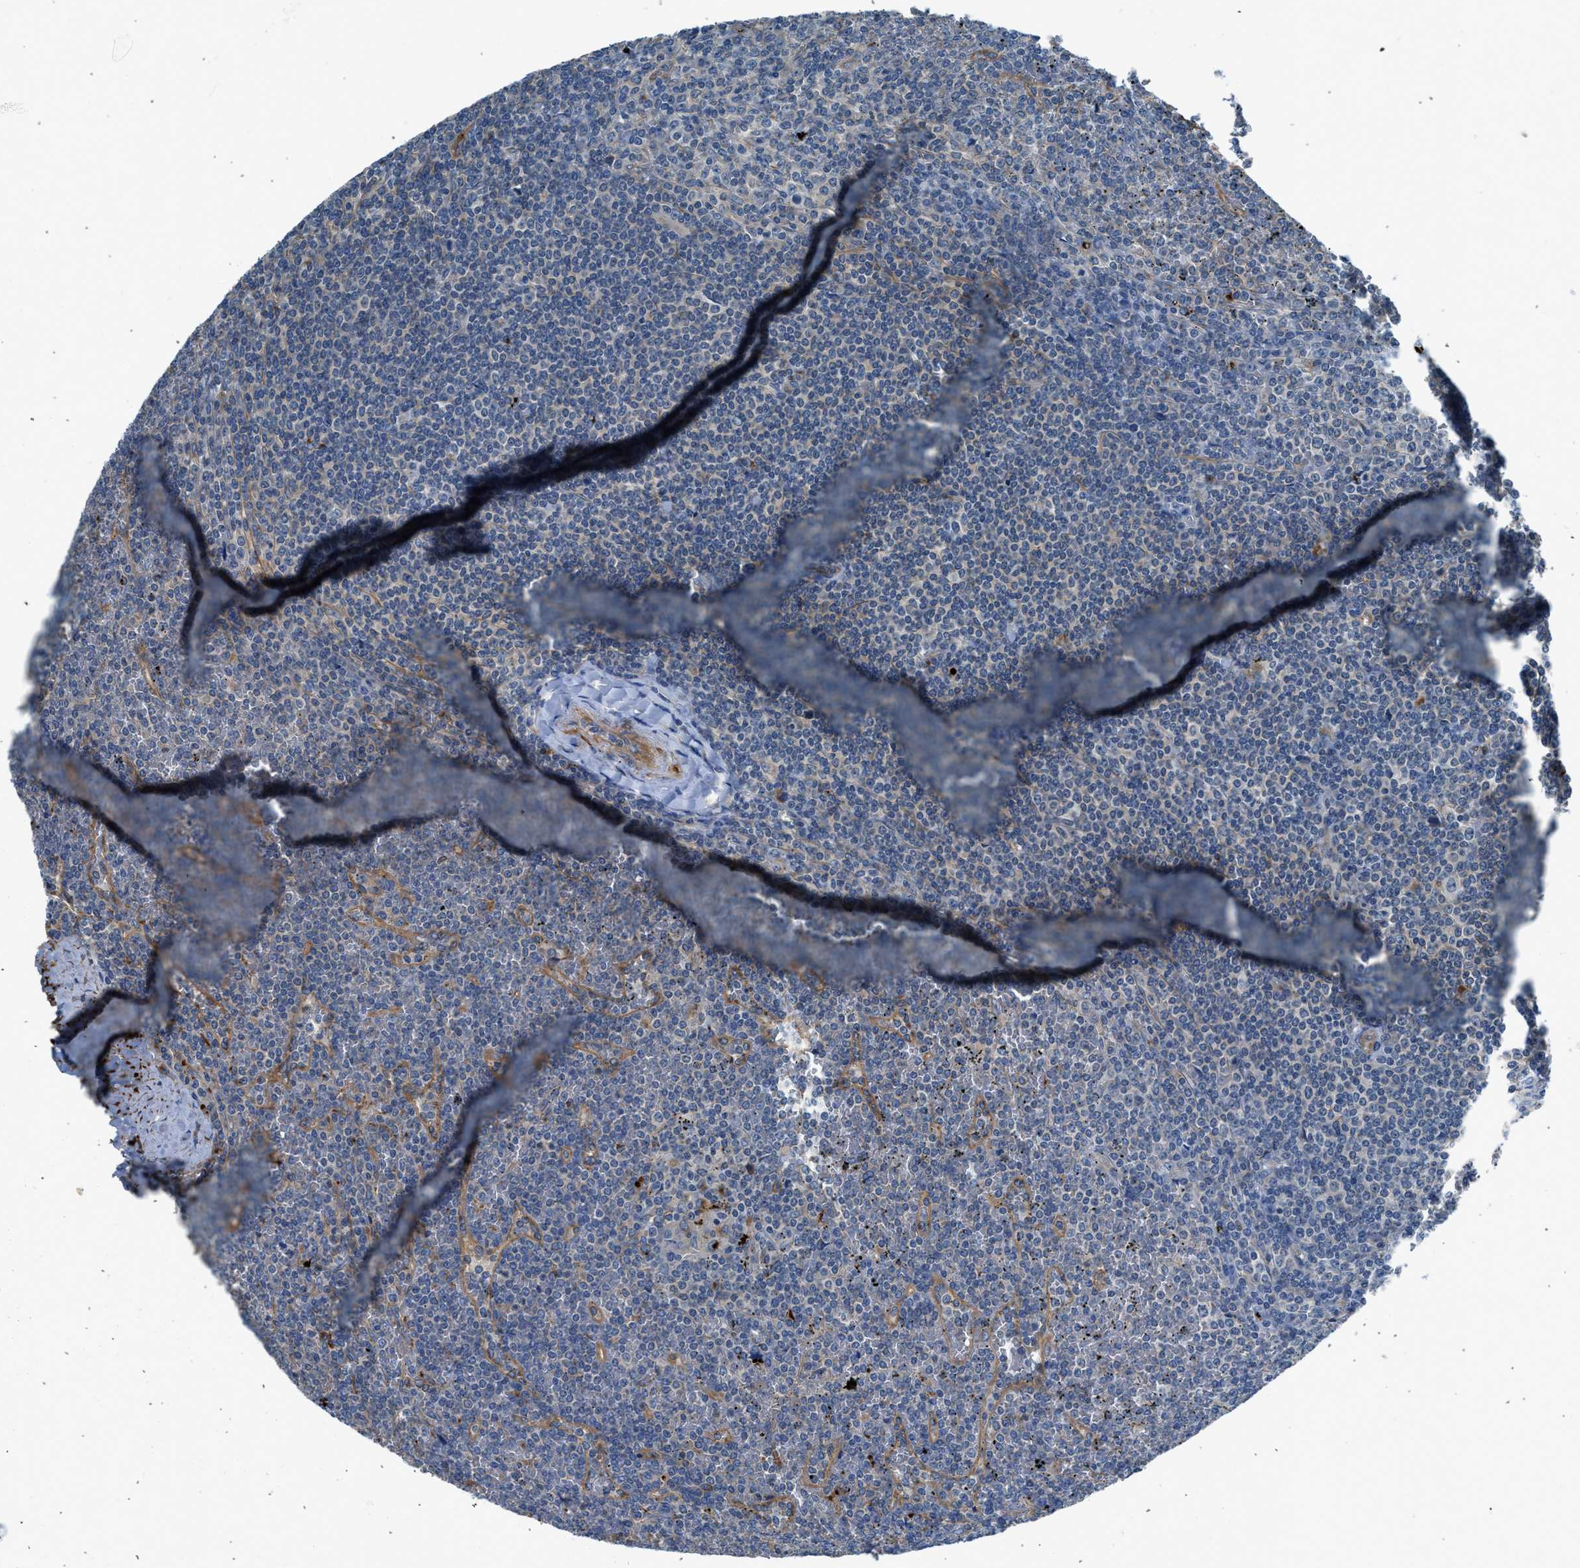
{"staining": {"intensity": "negative", "quantity": "none", "location": "none"}, "tissue": "lymphoma", "cell_type": "Tumor cells", "image_type": "cancer", "snomed": [{"axis": "morphology", "description": "Malignant lymphoma, non-Hodgkin's type, Low grade"}, {"axis": "topography", "description": "Spleen"}], "caption": "Immunohistochemical staining of human lymphoma reveals no significant expression in tumor cells.", "gene": "LMBR1", "patient": {"sex": "female", "age": 19}}